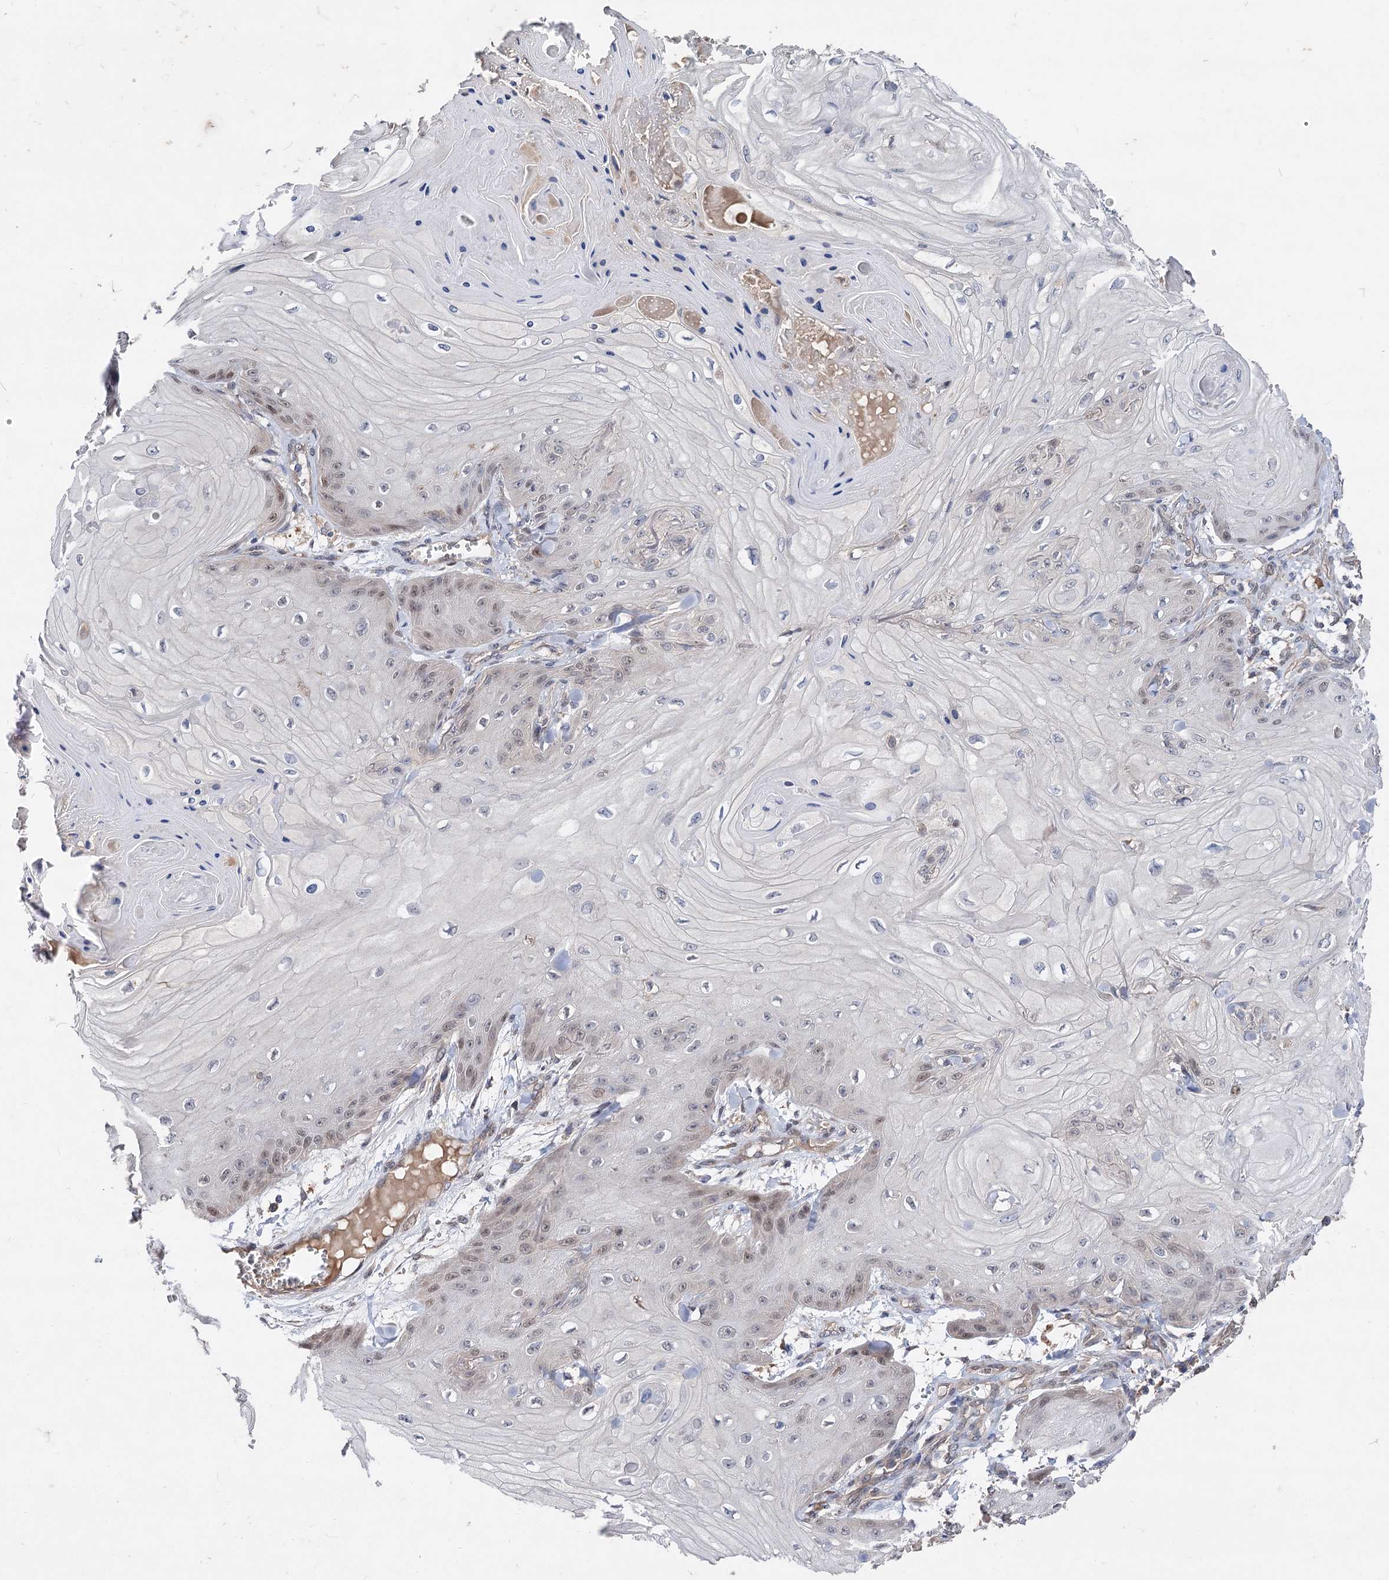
{"staining": {"intensity": "weak", "quantity": "25%-75%", "location": "nuclear"}, "tissue": "skin cancer", "cell_type": "Tumor cells", "image_type": "cancer", "snomed": [{"axis": "morphology", "description": "Squamous cell carcinoma, NOS"}, {"axis": "topography", "description": "Skin"}], "caption": "Human skin cancer stained for a protein (brown) demonstrates weak nuclear positive expression in approximately 25%-75% of tumor cells.", "gene": "NUDCD2", "patient": {"sex": "male", "age": 74}}